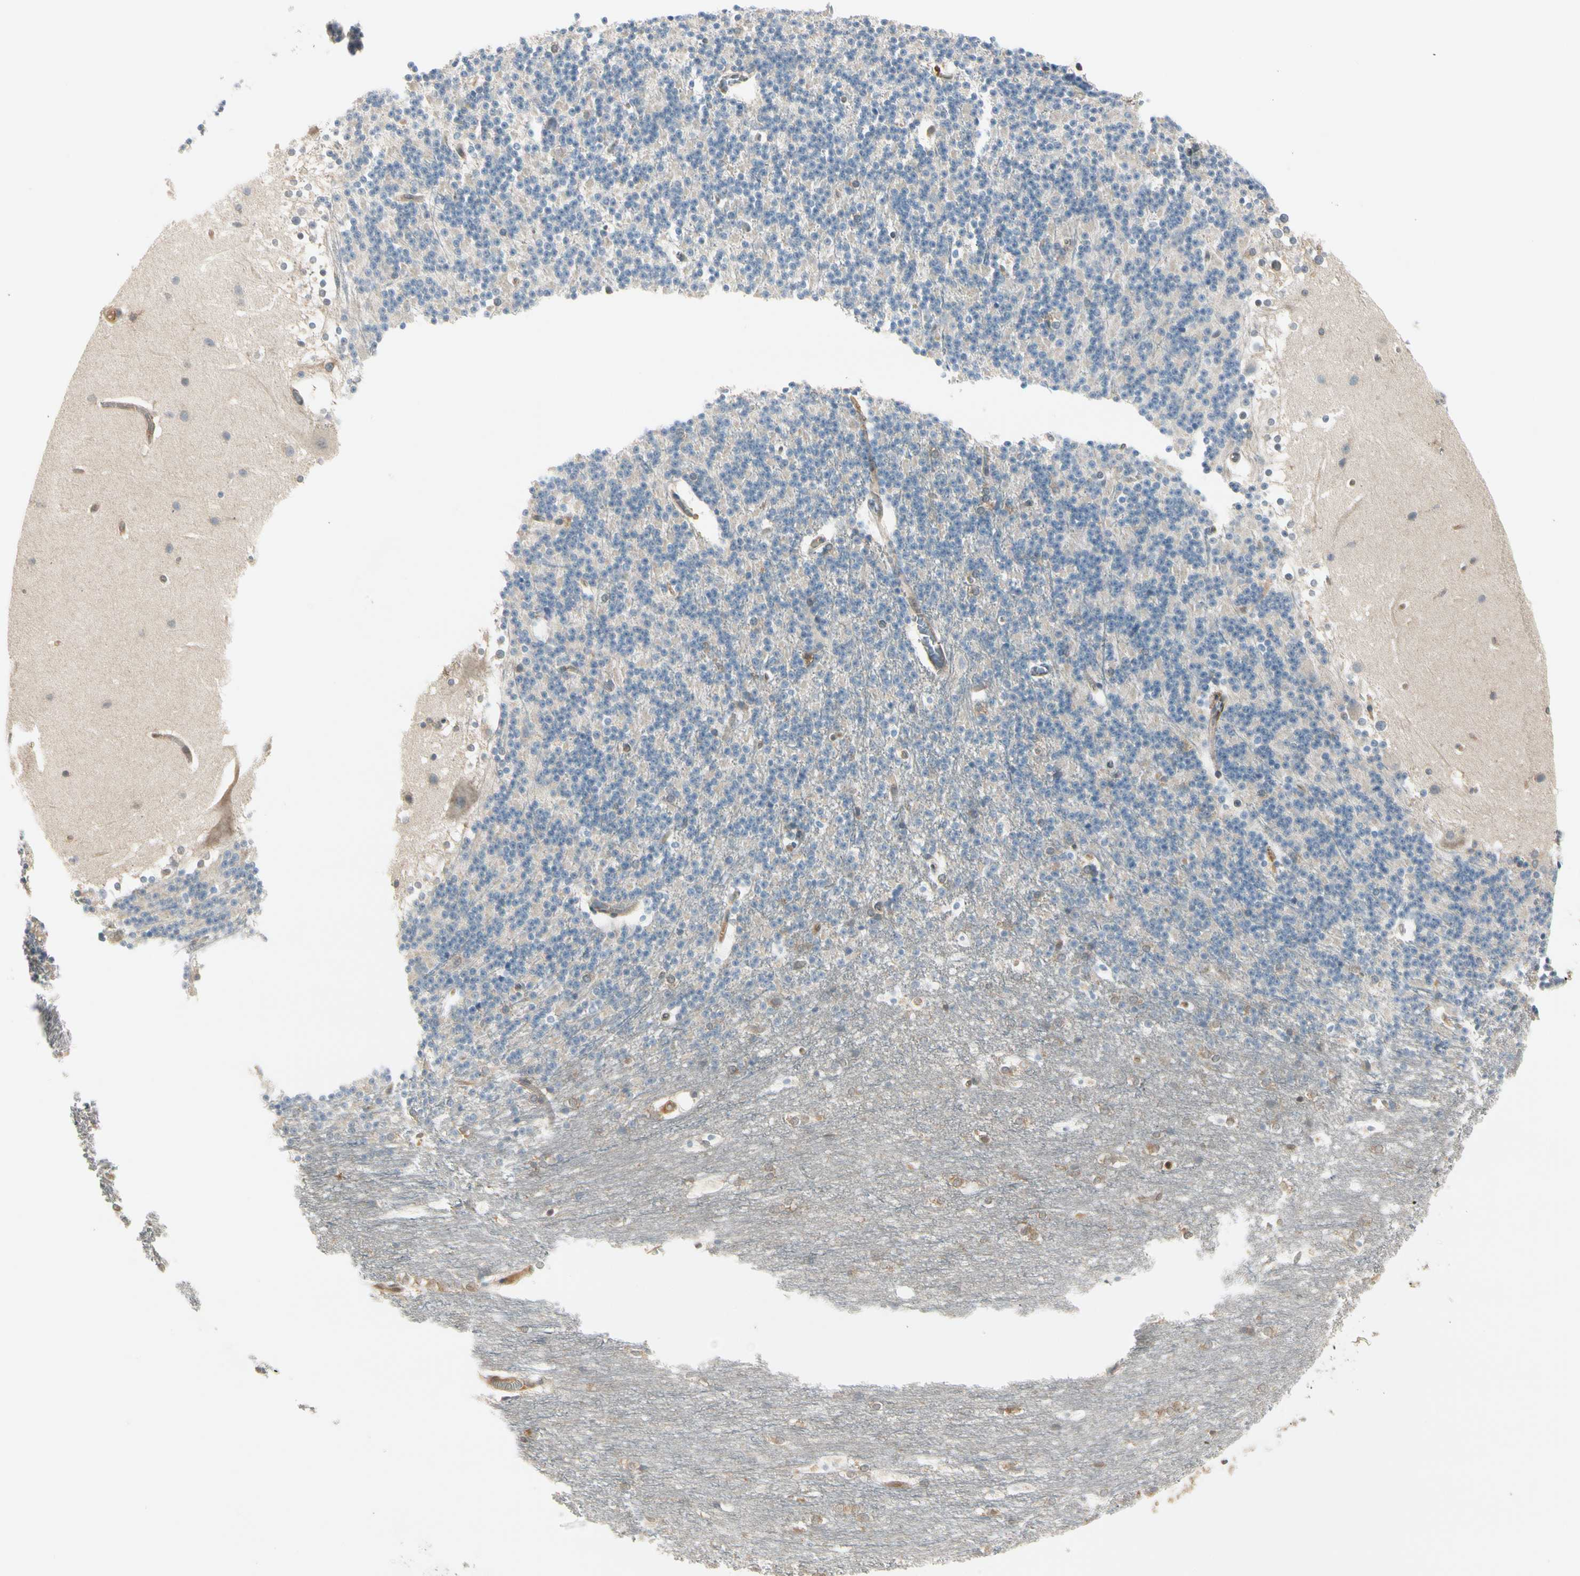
{"staining": {"intensity": "weak", "quantity": "<25%", "location": "cytoplasmic/membranous"}, "tissue": "cerebellum", "cell_type": "Cells in granular layer", "image_type": "normal", "snomed": [{"axis": "morphology", "description": "Normal tissue, NOS"}, {"axis": "topography", "description": "Cerebellum"}], "caption": "This is a micrograph of immunohistochemistry (IHC) staining of normal cerebellum, which shows no staining in cells in granular layer.", "gene": "OXSR1", "patient": {"sex": "female", "age": 19}}